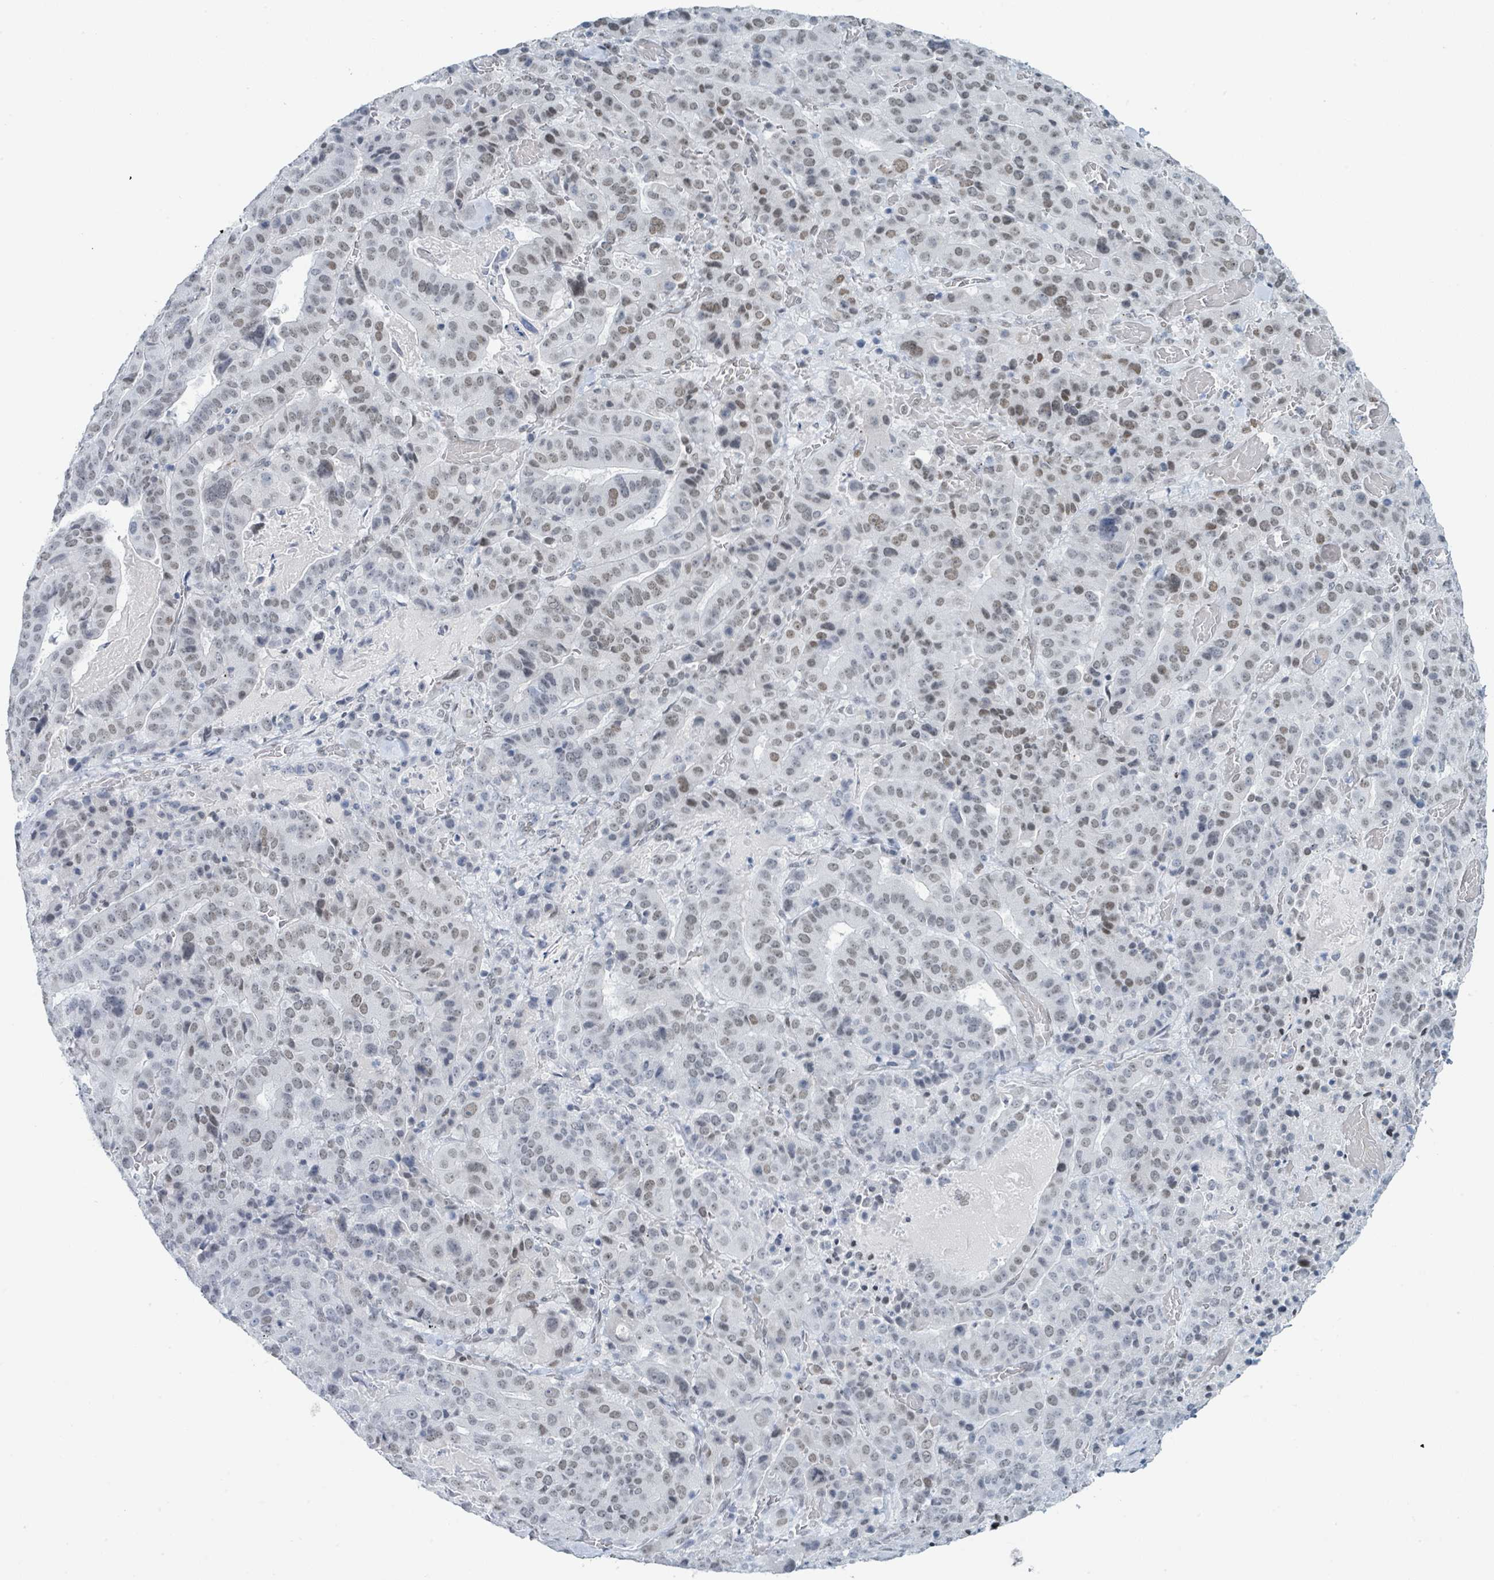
{"staining": {"intensity": "weak", "quantity": ">75%", "location": "nuclear"}, "tissue": "stomach cancer", "cell_type": "Tumor cells", "image_type": "cancer", "snomed": [{"axis": "morphology", "description": "Adenocarcinoma, NOS"}, {"axis": "topography", "description": "Stomach"}], "caption": "Human adenocarcinoma (stomach) stained for a protein (brown) exhibits weak nuclear positive staining in about >75% of tumor cells.", "gene": "EHMT2", "patient": {"sex": "male", "age": 48}}